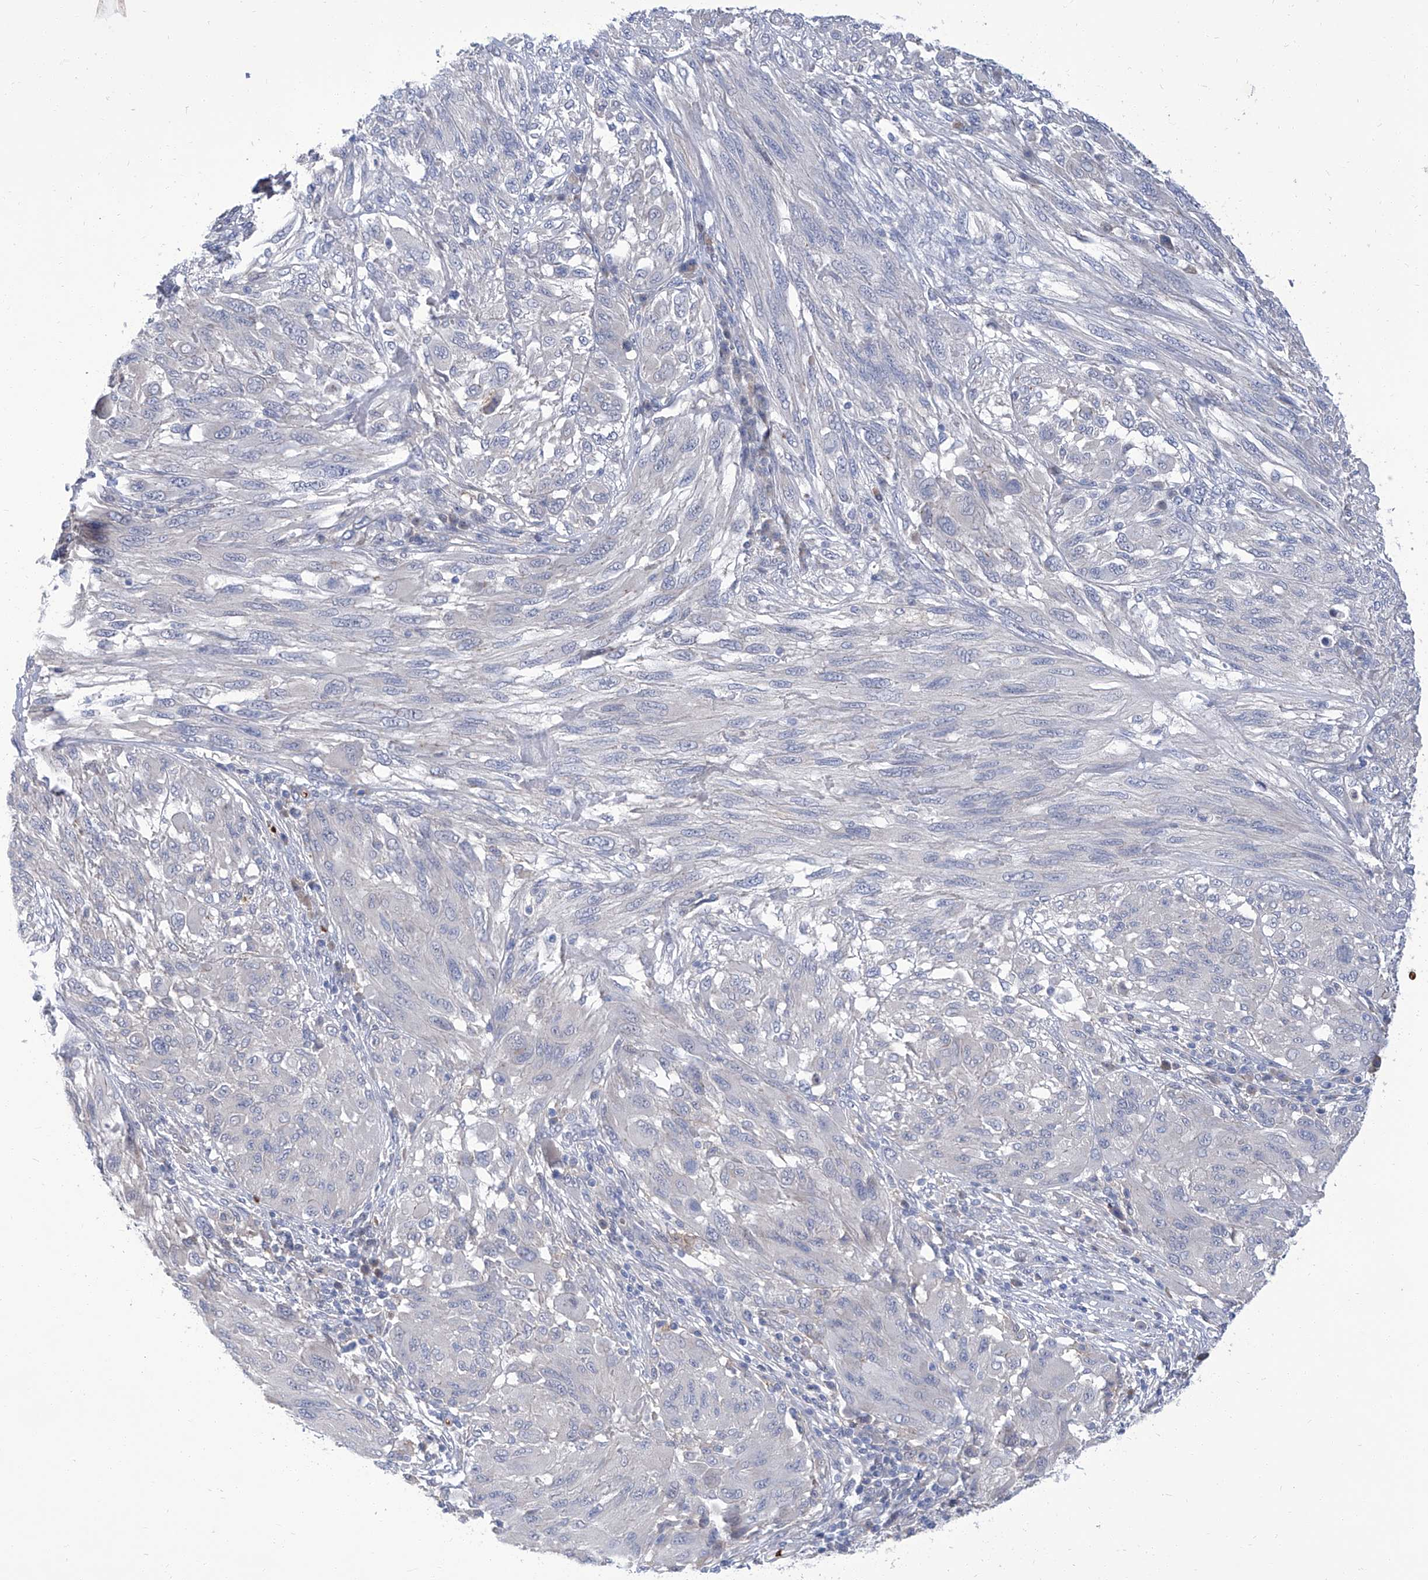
{"staining": {"intensity": "negative", "quantity": "none", "location": "none"}, "tissue": "melanoma", "cell_type": "Tumor cells", "image_type": "cancer", "snomed": [{"axis": "morphology", "description": "Malignant melanoma, NOS"}, {"axis": "topography", "description": "Skin"}], "caption": "Tumor cells are negative for brown protein staining in melanoma.", "gene": "PARD3", "patient": {"sex": "female", "age": 91}}